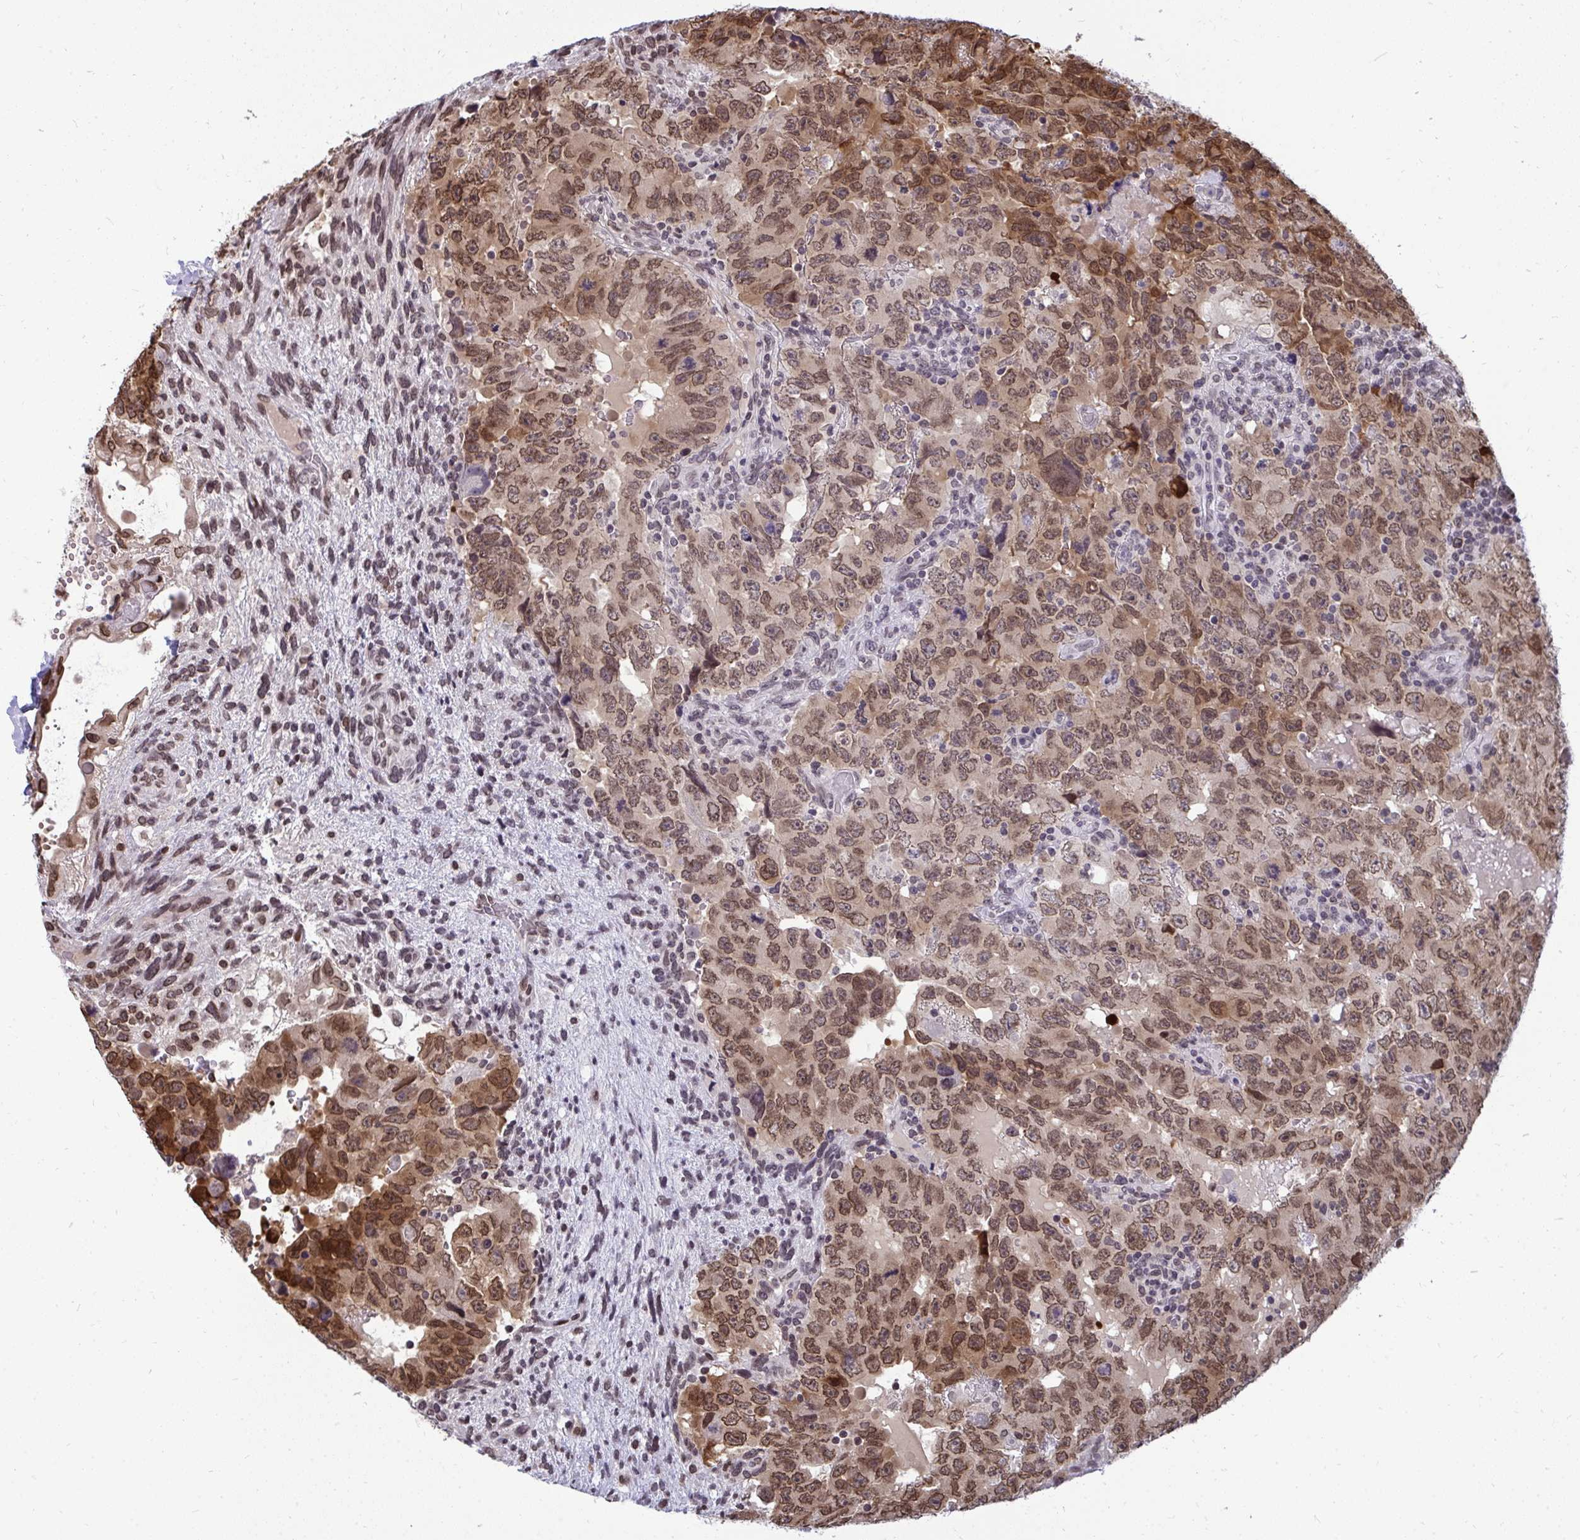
{"staining": {"intensity": "moderate", "quantity": ">75%", "location": "cytoplasmic/membranous,nuclear"}, "tissue": "testis cancer", "cell_type": "Tumor cells", "image_type": "cancer", "snomed": [{"axis": "morphology", "description": "Carcinoma, Embryonal, NOS"}, {"axis": "topography", "description": "Testis"}], "caption": "Tumor cells exhibit medium levels of moderate cytoplasmic/membranous and nuclear positivity in about >75% of cells in embryonal carcinoma (testis).", "gene": "JPT1", "patient": {"sex": "male", "age": 24}}